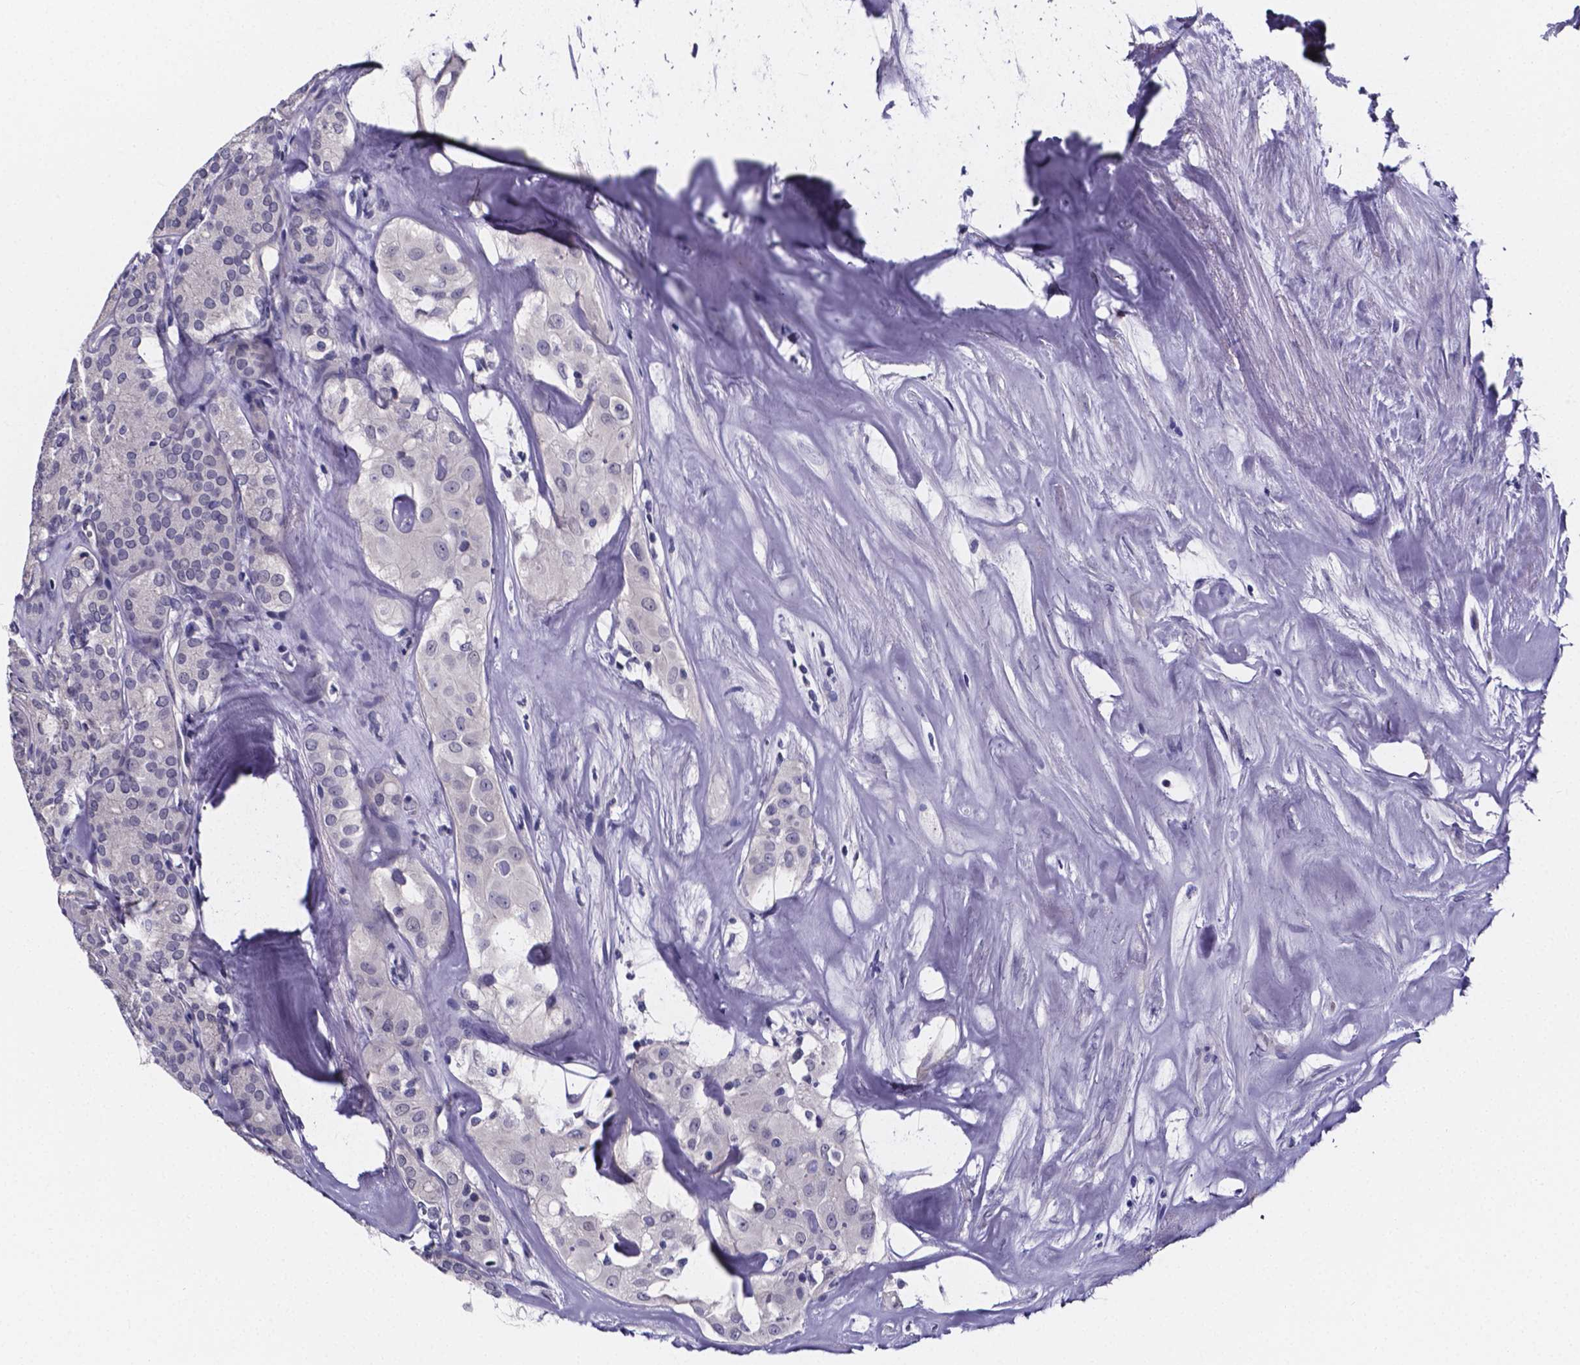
{"staining": {"intensity": "negative", "quantity": "none", "location": "none"}, "tissue": "thyroid cancer", "cell_type": "Tumor cells", "image_type": "cancer", "snomed": [{"axis": "morphology", "description": "Follicular adenoma carcinoma, NOS"}, {"axis": "topography", "description": "Thyroid gland"}], "caption": "High magnification brightfield microscopy of thyroid cancer stained with DAB (brown) and counterstained with hematoxylin (blue): tumor cells show no significant expression. (Brightfield microscopy of DAB (3,3'-diaminobenzidine) immunohistochemistry (IHC) at high magnification).", "gene": "IZUMO1", "patient": {"sex": "male", "age": 75}}